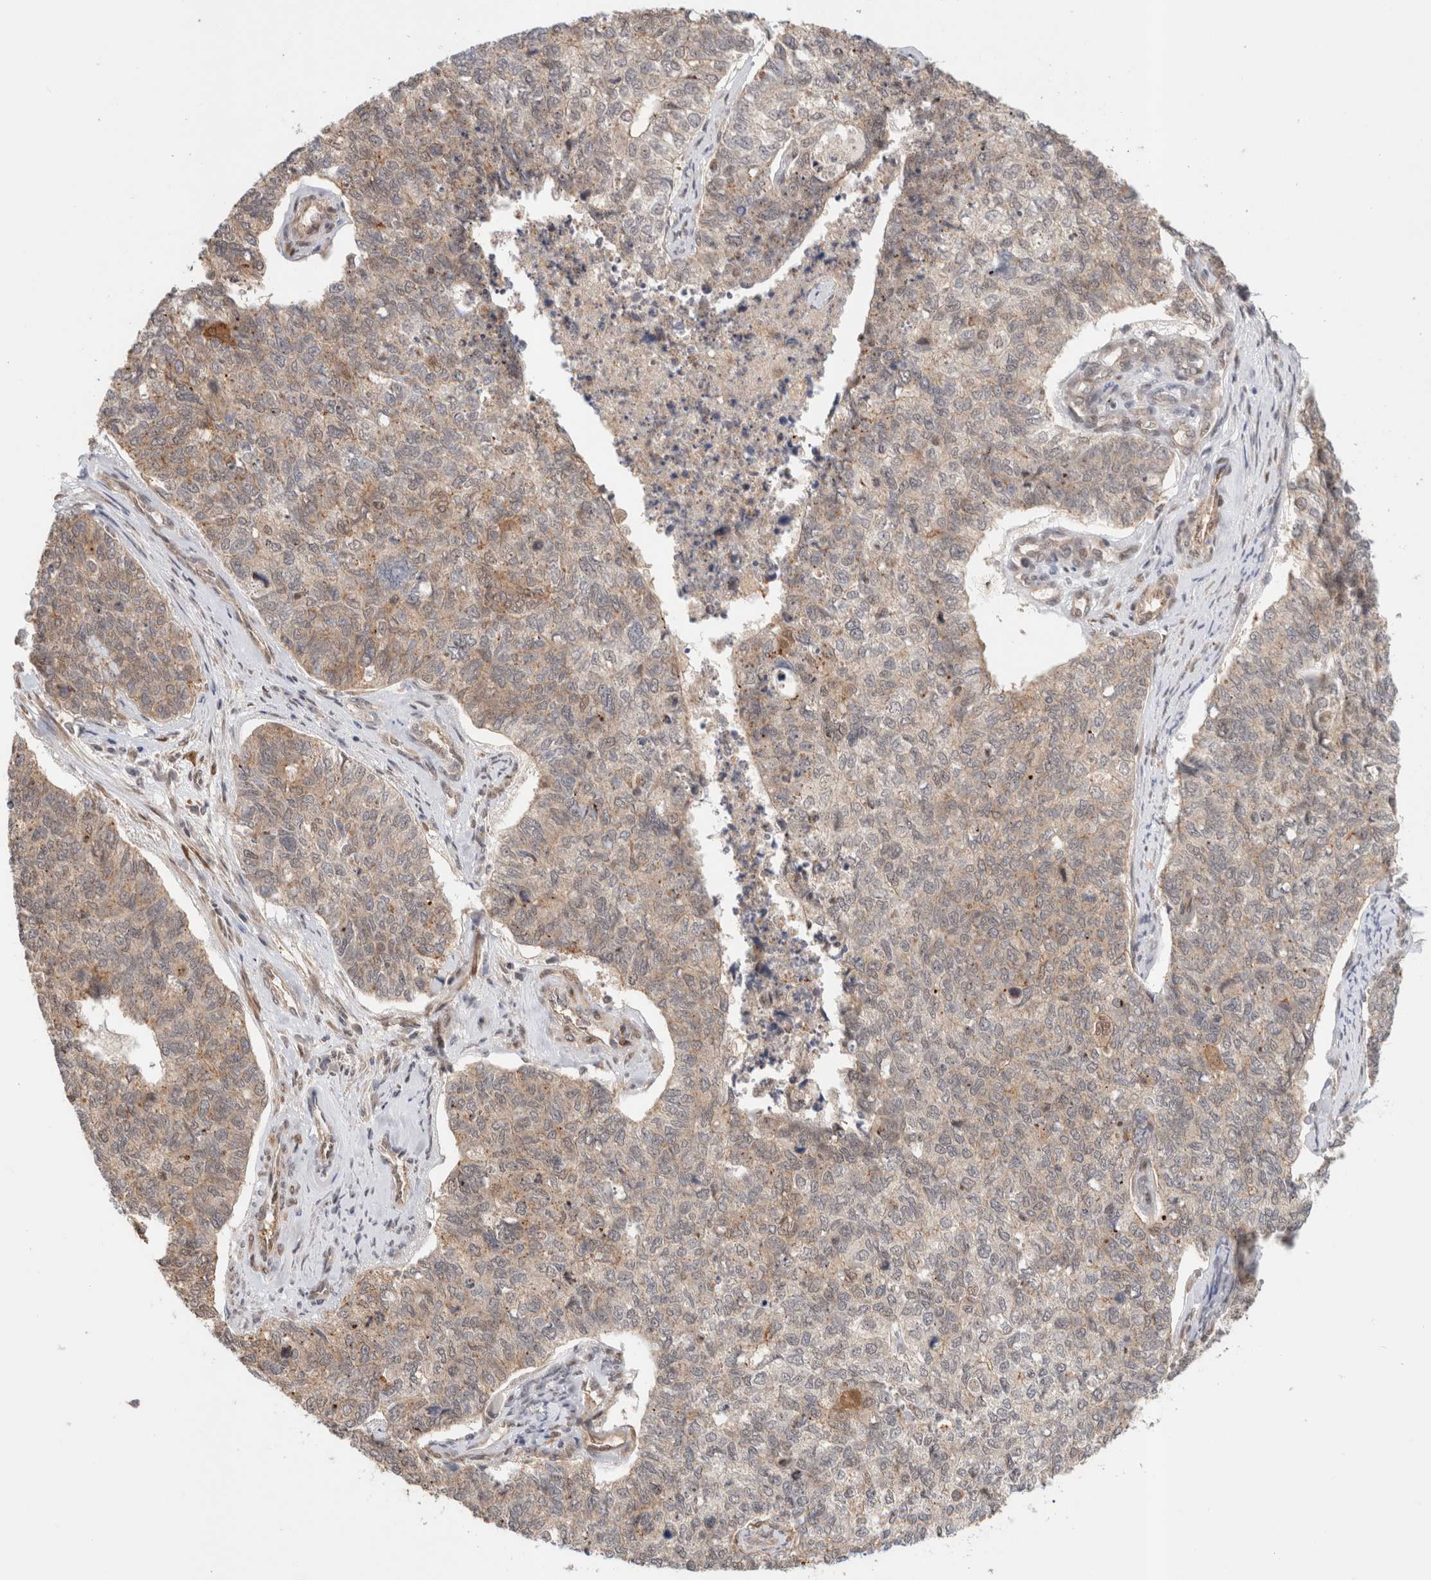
{"staining": {"intensity": "weak", "quantity": "25%-75%", "location": "cytoplasmic/membranous"}, "tissue": "cervical cancer", "cell_type": "Tumor cells", "image_type": "cancer", "snomed": [{"axis": "morphology", "description": "Squamous cell carcinoma, NOS"}, {"axis": "topography", "description": "Cervix"}], "caption": "Cervical cancer stained for a protein exhibits weak cytoplasmic/membranous positivity in tumor cells.", "gene": "OTUD6B", "patient": {"sex": "female", "age": 63}}